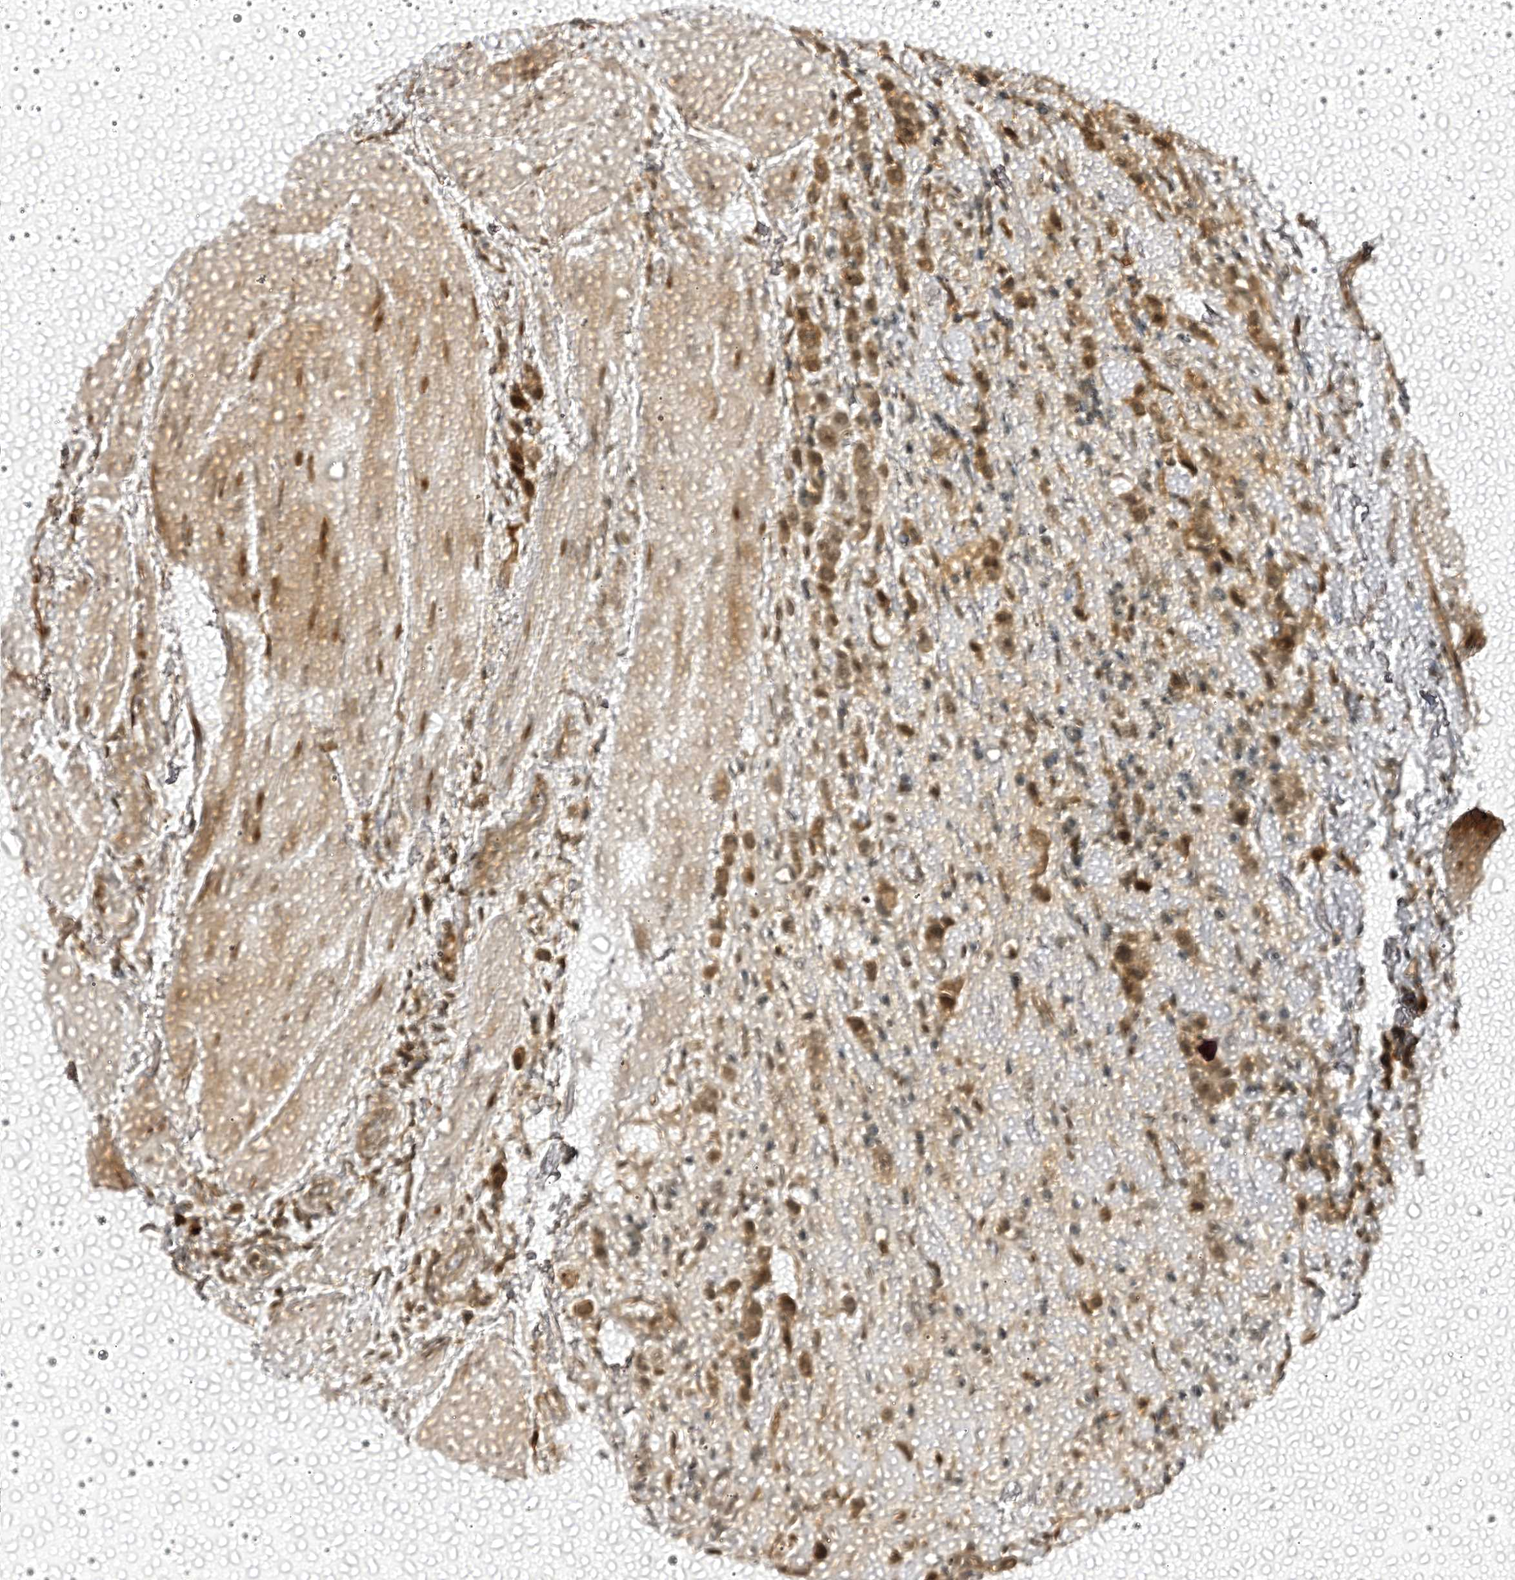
{"staining": {"intensity": "moderate", "quantity": ">75%", "location": "cytoplasmic/membranous,nuclear"}, "tissue": "urothelial cancer", "cell_type": "Tumor cells", "image_type": "cancer", "snomed": [{"axis": "morphology", "description": "Urothelial carcinoma, High grade"}, {"axis": "topography", "description": "Urinary bladder"}], "caption": "Immunohistochemical staining of urothelial cancer shows medium levels of moderate cytoplasmic/membranous and nuclear positivity in about >75% of tumor cells. The protein of interest is shown in brown color, while the nuclei are stained blue.", "gene": "TRAPPC4", "patient": {"sex": "male", "age": 50}}